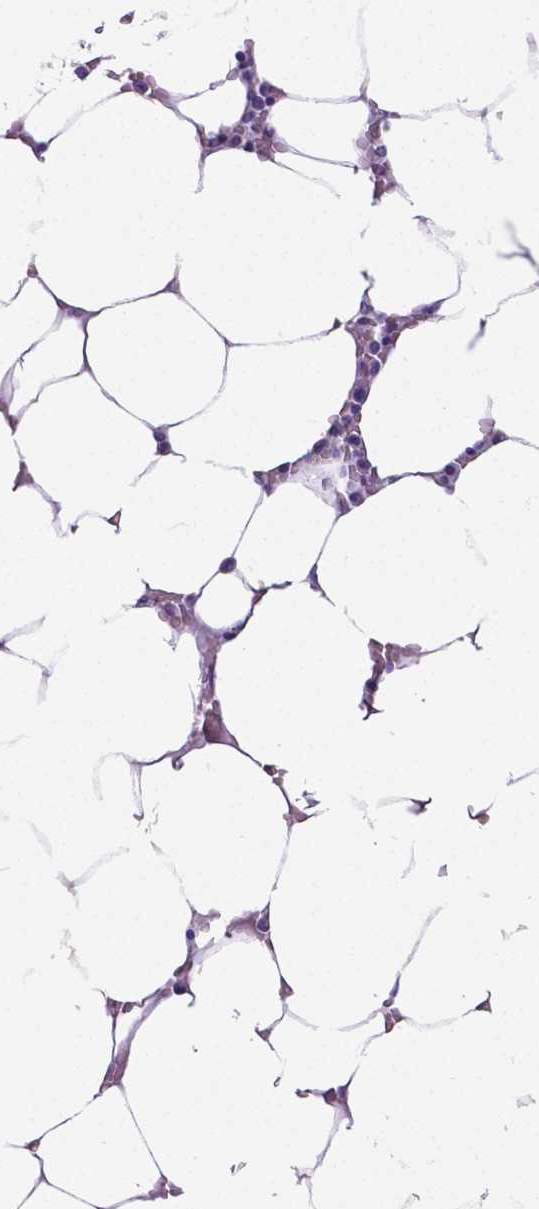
{"staining": {"intensity": "negative", "quantity": "none", "location": "none"}, "tissue": "bone marrow", "cell_type": "Hematopoietic cells", "image_type": "normal", "snomed": [{"axis": "morphology", "description": "Normal tissue, NOS"}, {"axis": "topography", "description": "Bone marrow"}], "caption": "The histopathology image demonstrates no staining of hematopoietic cells in benign bone marrow. (Brightfield microscopy of DAB immunohistochemistry (IHC) at high magnification).", "gene": "SATB2", "patient": {"sex": "female", "age": 52}}